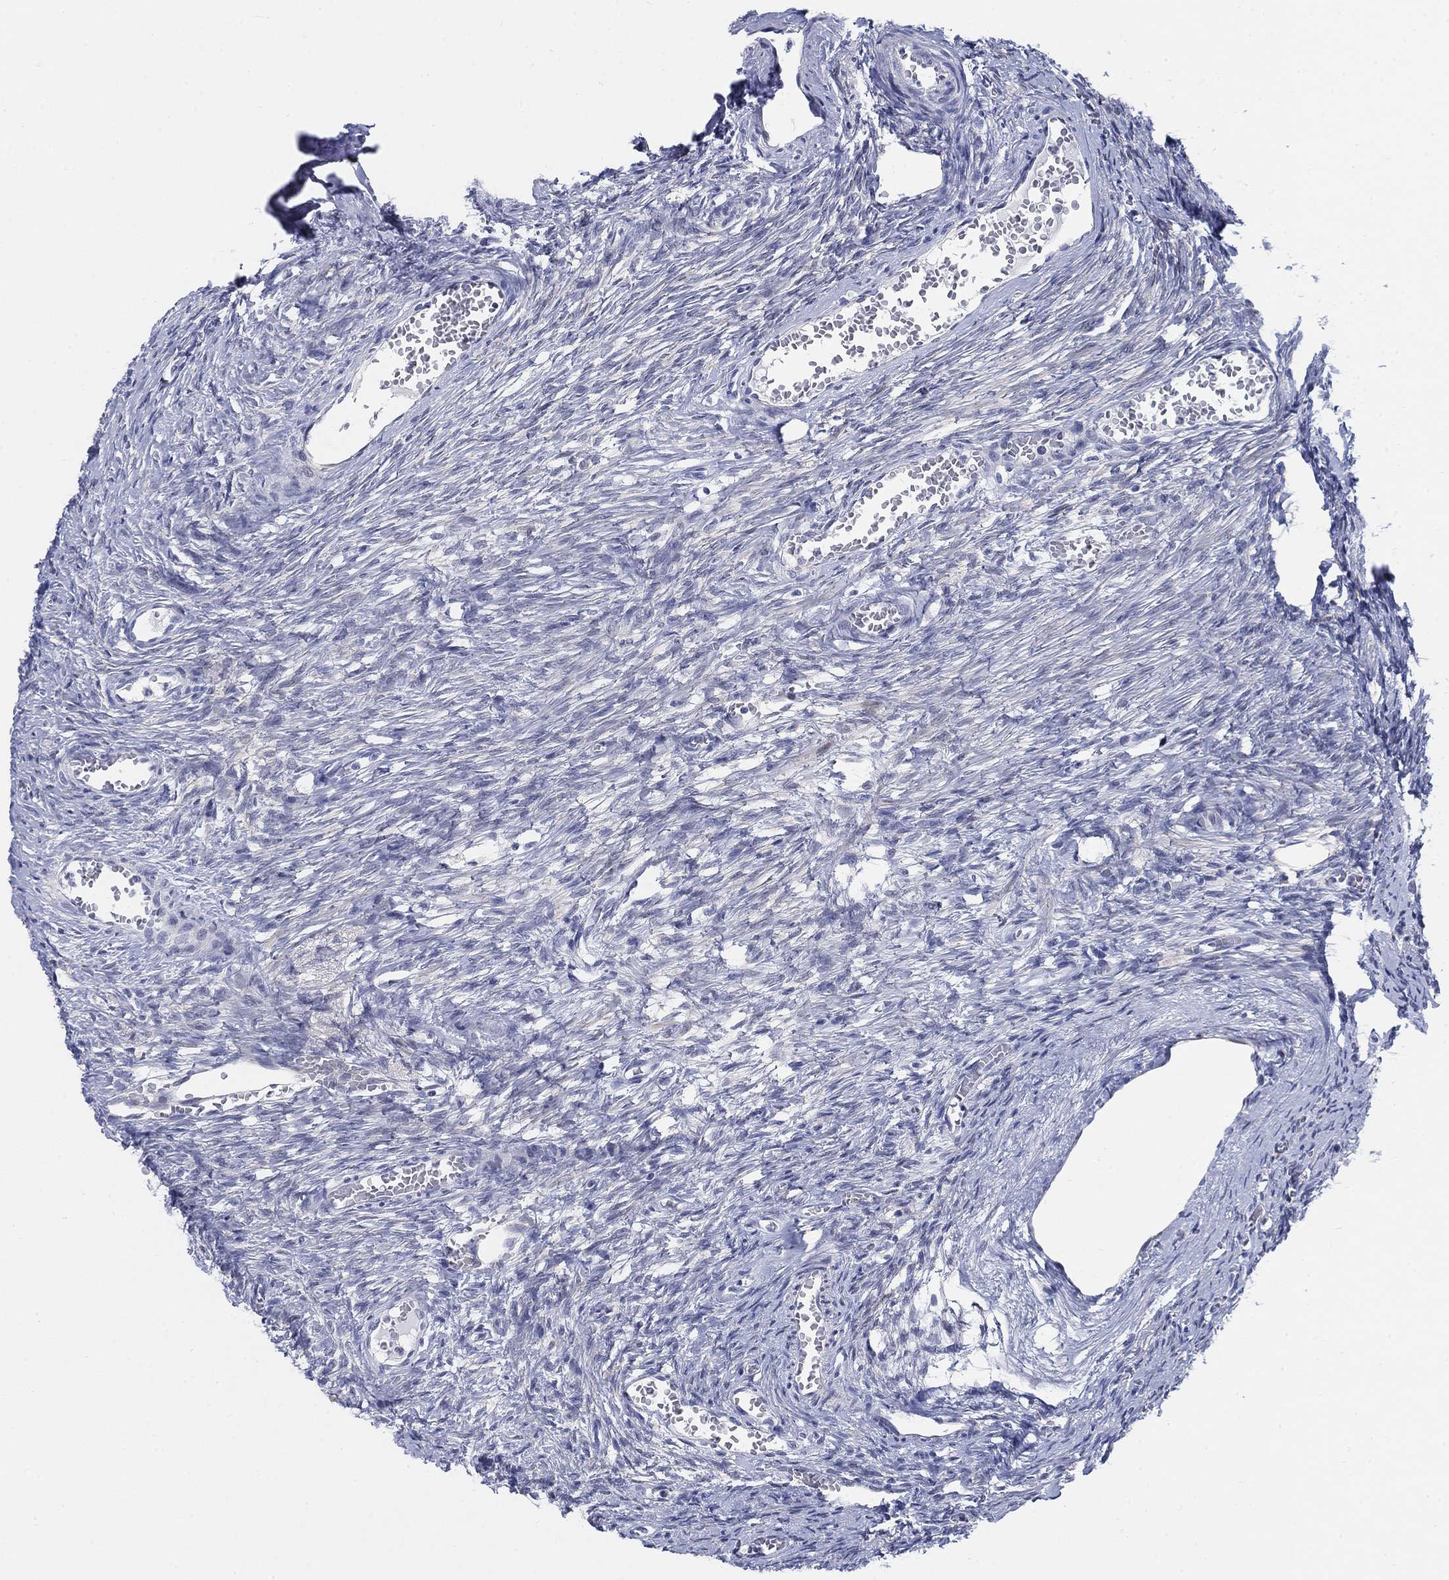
{"staining": {"intensity": "negative", "quantity": "none", "location": "none"}, "tissue": "ovary", "cell_type": "Follicle cells", "image_type": "normal", "snomed": [{"axis": "morphology", "description": "Normal tissue, NOS"}, {"axis": "topography", "description": "Ovary"}], "caption": "This is a histopathology image of immunohistochemistry (IHC) staining of normal ovary, which shows no positivity in follicle cells. (DAB (3,3'-diaminobenzidine) IHC, high magnification).", "gene": "MYO3A", "patient": {"sex": "female", "age": 39}}